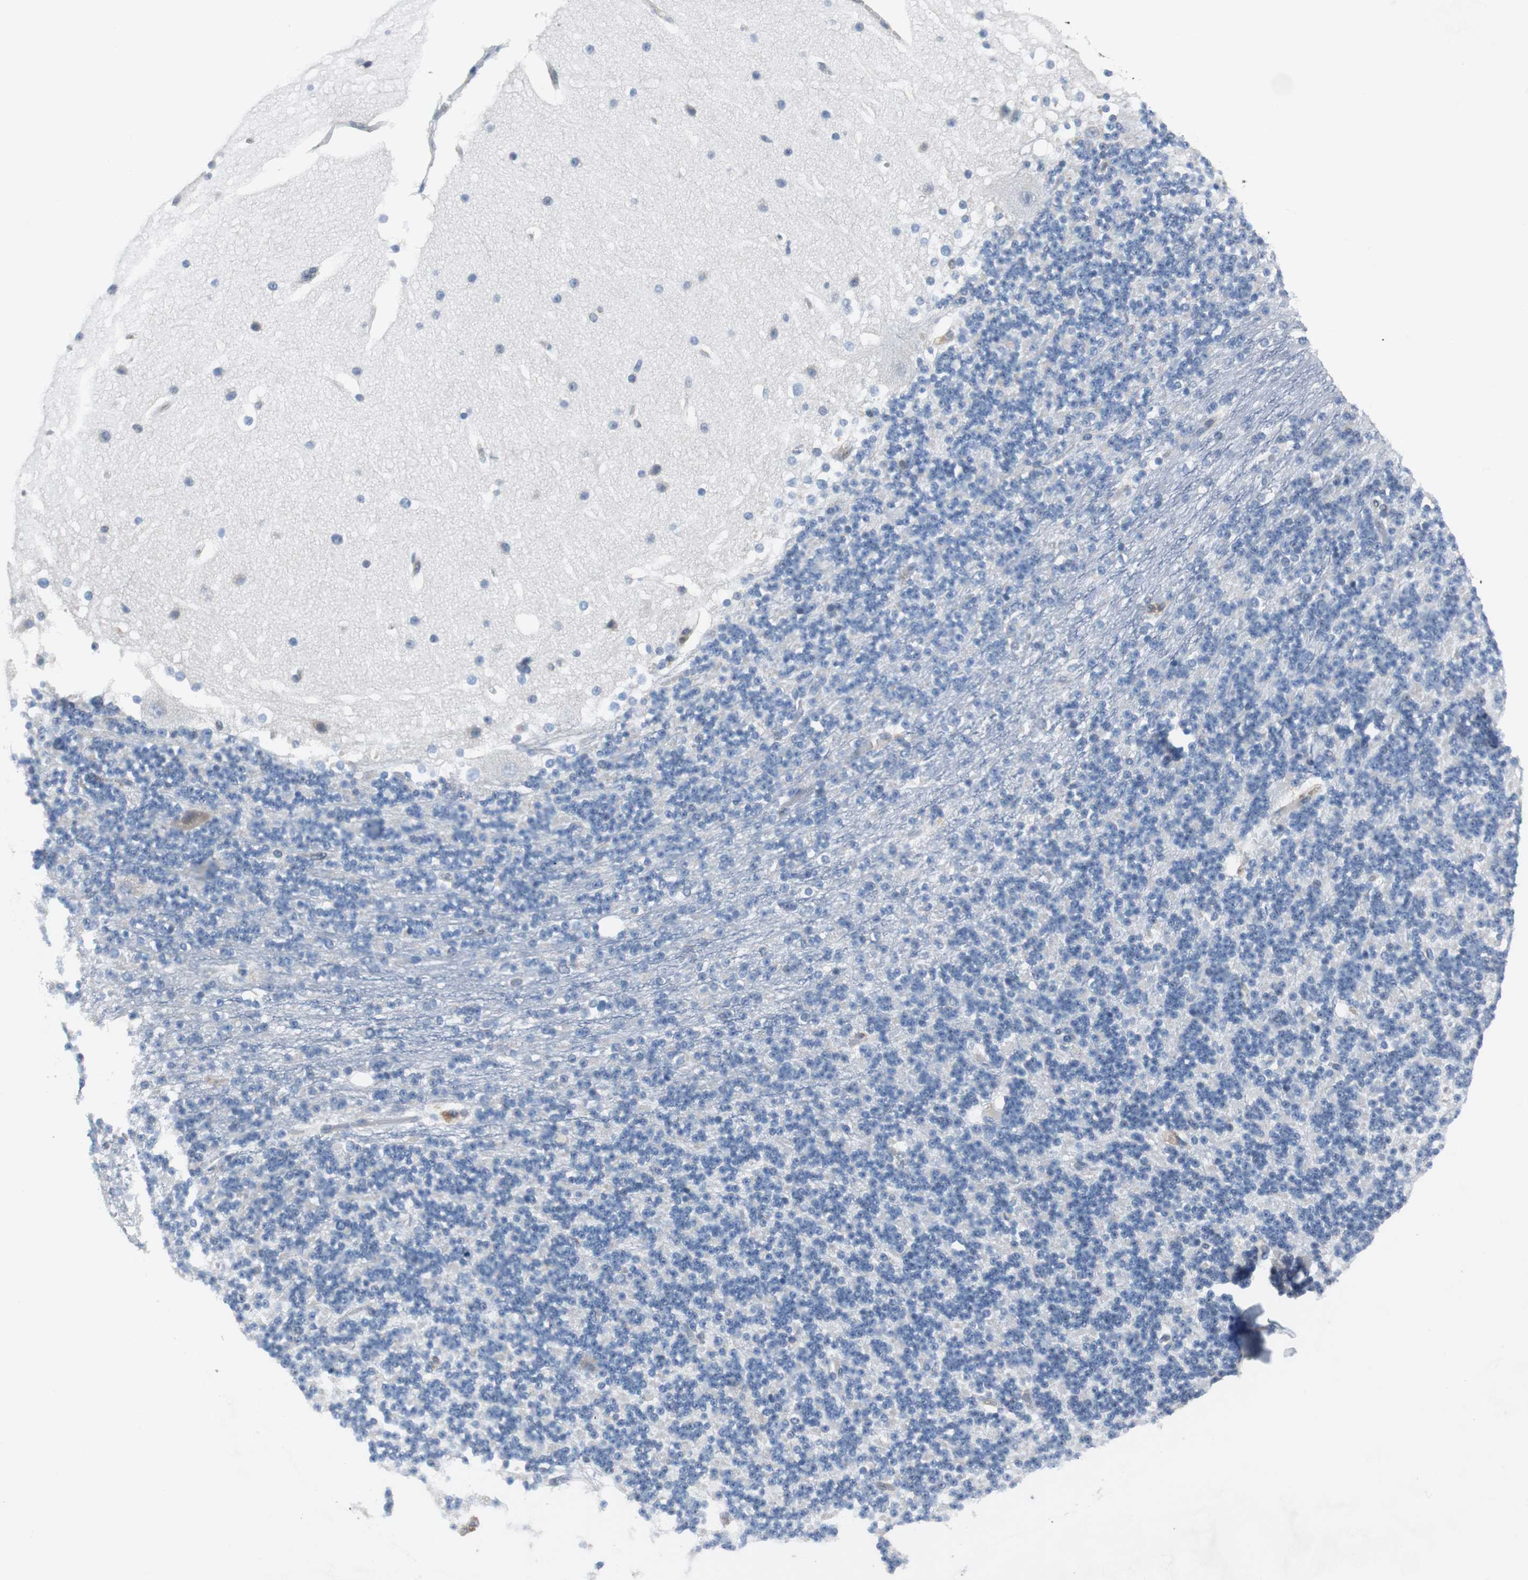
{"staining": {"intensity": "negative", "quantity": "none", "location": "none"}, "tissue": "cerebellum", "cell_type": "Cells in granular layer", "image_type": "normal", "snomed": [{"axis": "morphology", "description": "Normal tissue, NOS"}, {"axis": "topography", "description": "Cerebellum"}], "caption": "Cells in granular layer show no significant staining in unremarkable cerebellum. (DAB (3,3'-diaminobenzidine) IHC with hematoxylin counter stain).", "gene": "ANXA4", "patient": {"sex": "female", "age": 19}}